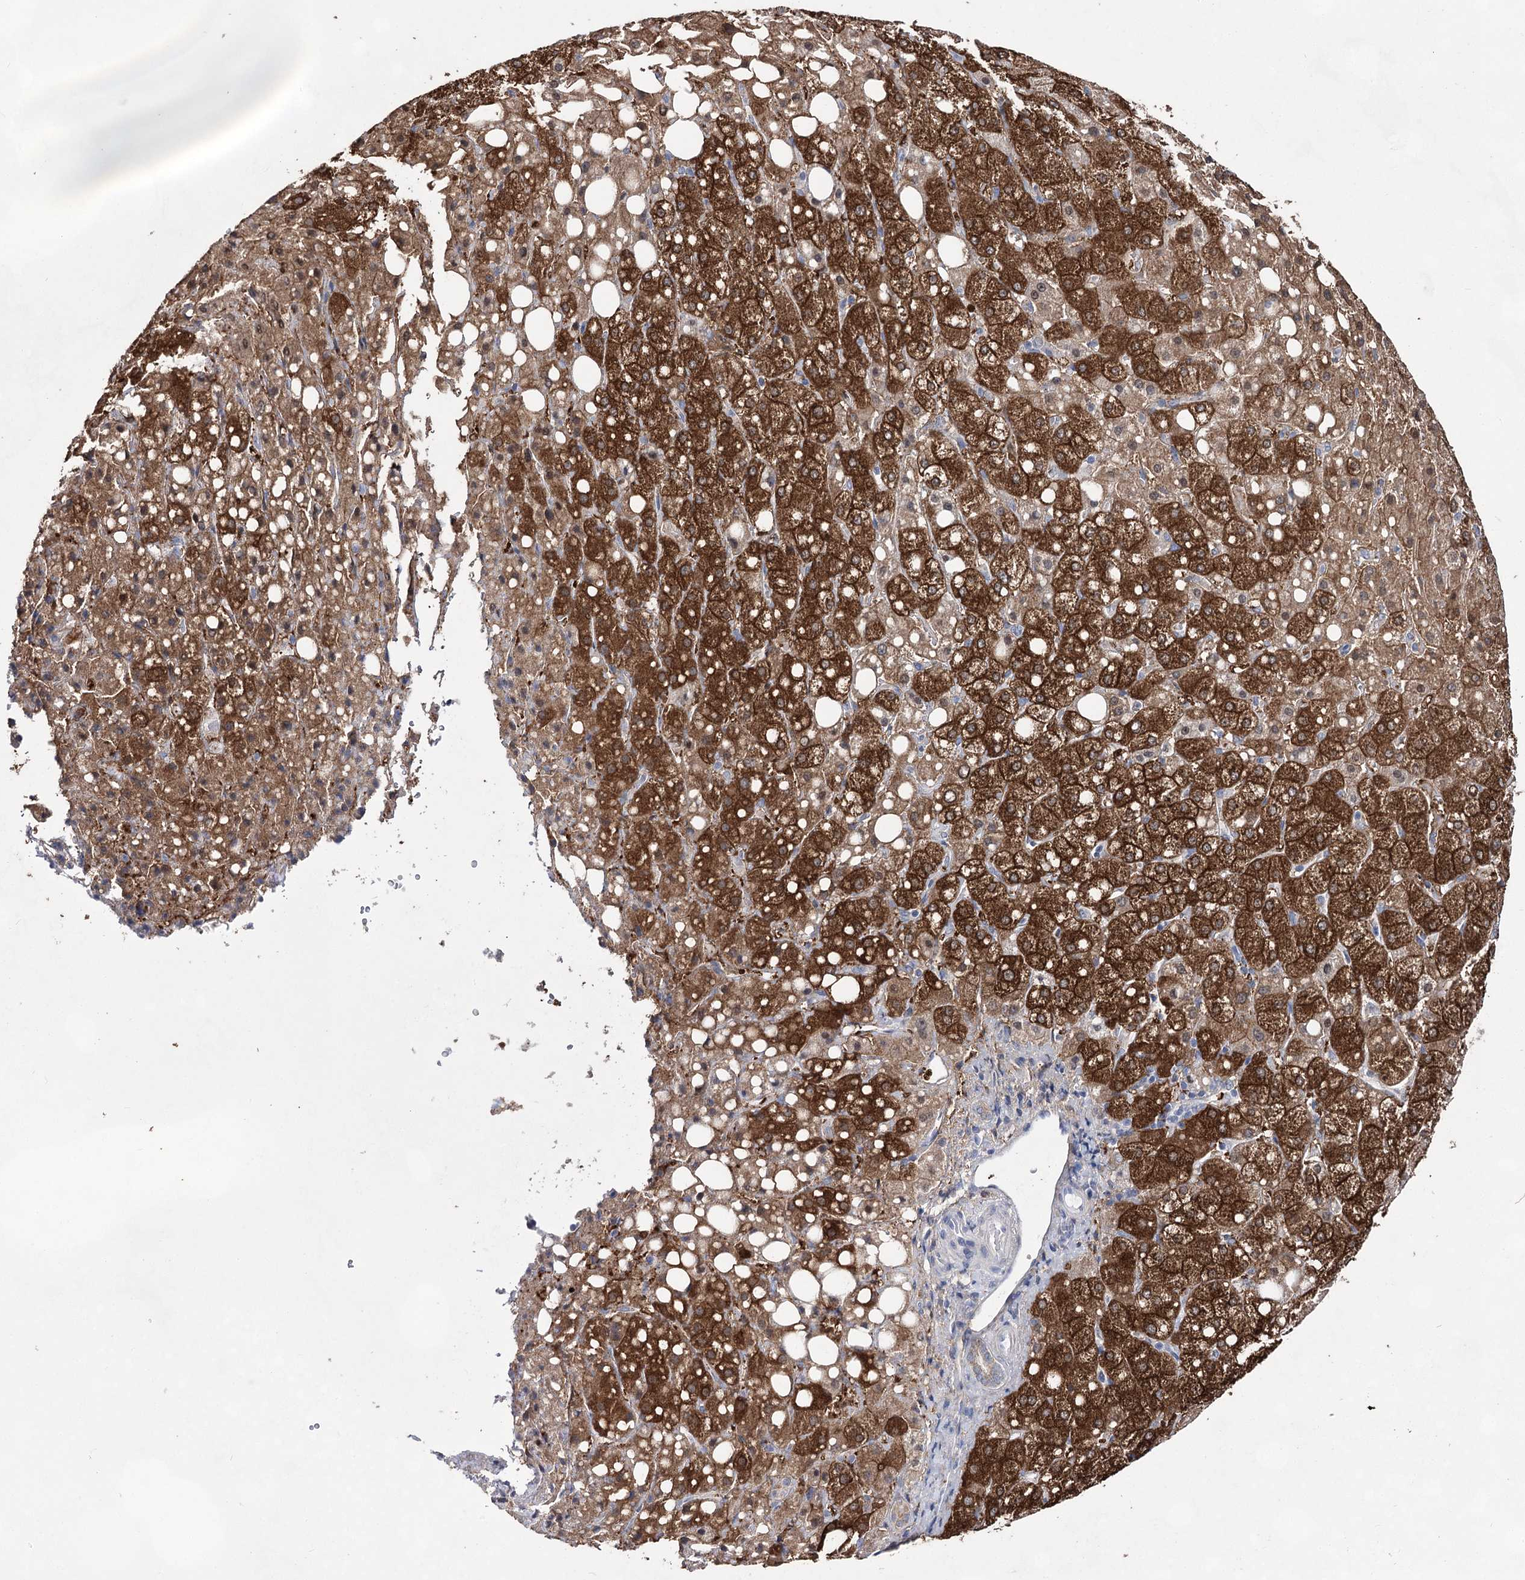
{"staining": {"intensity": "strong", "quantity": ">75%", "location": "cytoplasmic/membranous"}, "tissue": "liver cancer", "cell_type": "Tumor cells", "image_type": "cancer", "snomed": [{"axis": "morphology", "description": "Carcinoma, Hepatocellular, NOS"}, {"axis": "topography", "description": "Liver"}], "caption": "There is high levels of strong cytoplasmic/membranous expression in tumor cells of hepatocellular carcinoma (liver), as demonstrated by immunohistochemical staining (brown color).", "gene": "UGDH", "patient": {"sex": "male", "age": 80}}